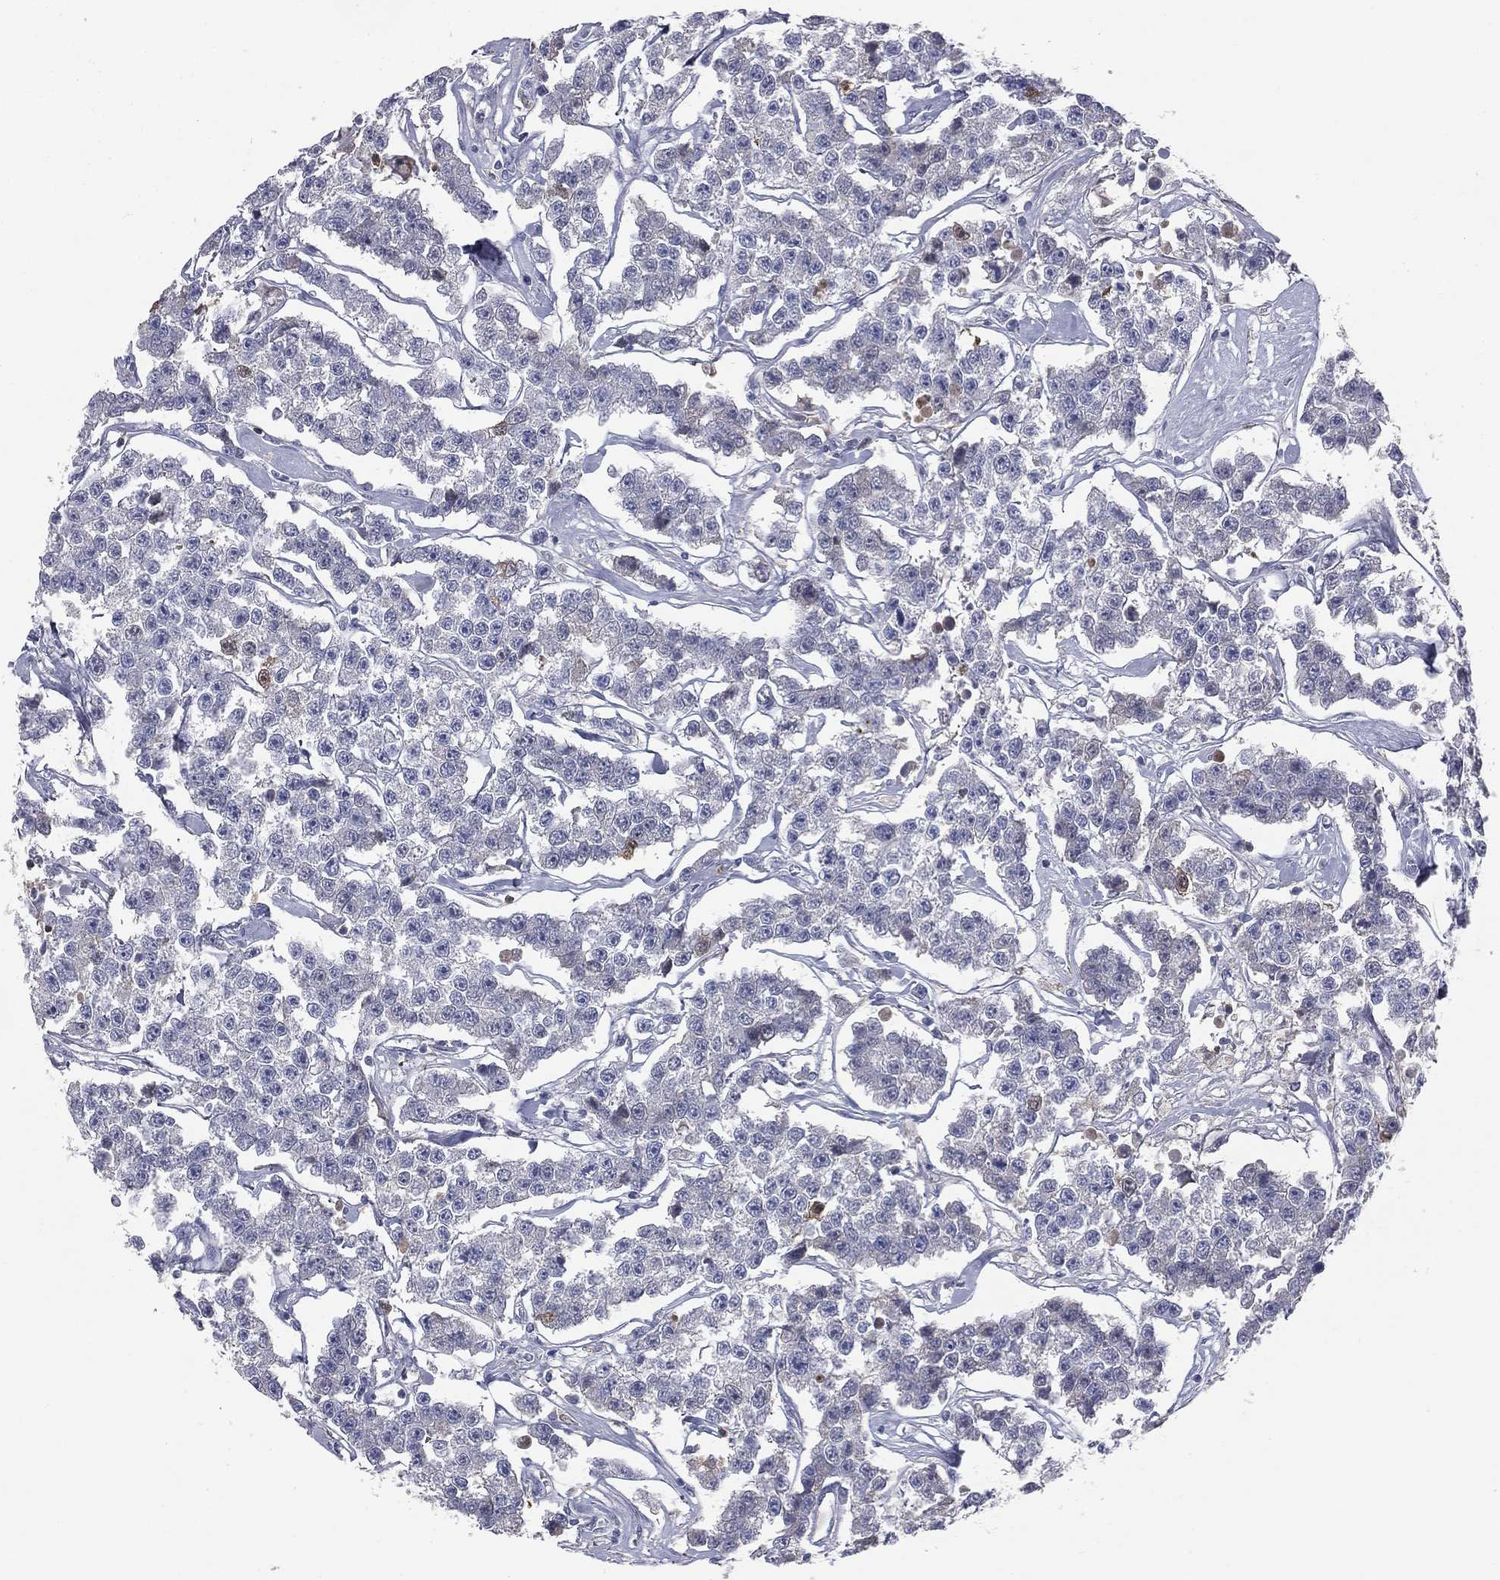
{"staining": {"intensity": "negative", "quantity": "none", "location": "none"}, "tissue": "testis cancer", "cell_type": "Tumor cells", "image_type": "cancer", "snomed": [{"axis": "morphology", "description": "Seminoma, NOS"}, {"axis": "topography", "description": "Testis"}], "caption": "Immunohistochemical staining of testis cancer displays no significant positivity in tumor cells. The staining was performed using DAB to visualize the protein expression in brown, while the nuclei were stained in blue with hematoxylin (Magnification: 20x).", "gene": "DMKN", "patient": {"sex": "male", "age": 59}}